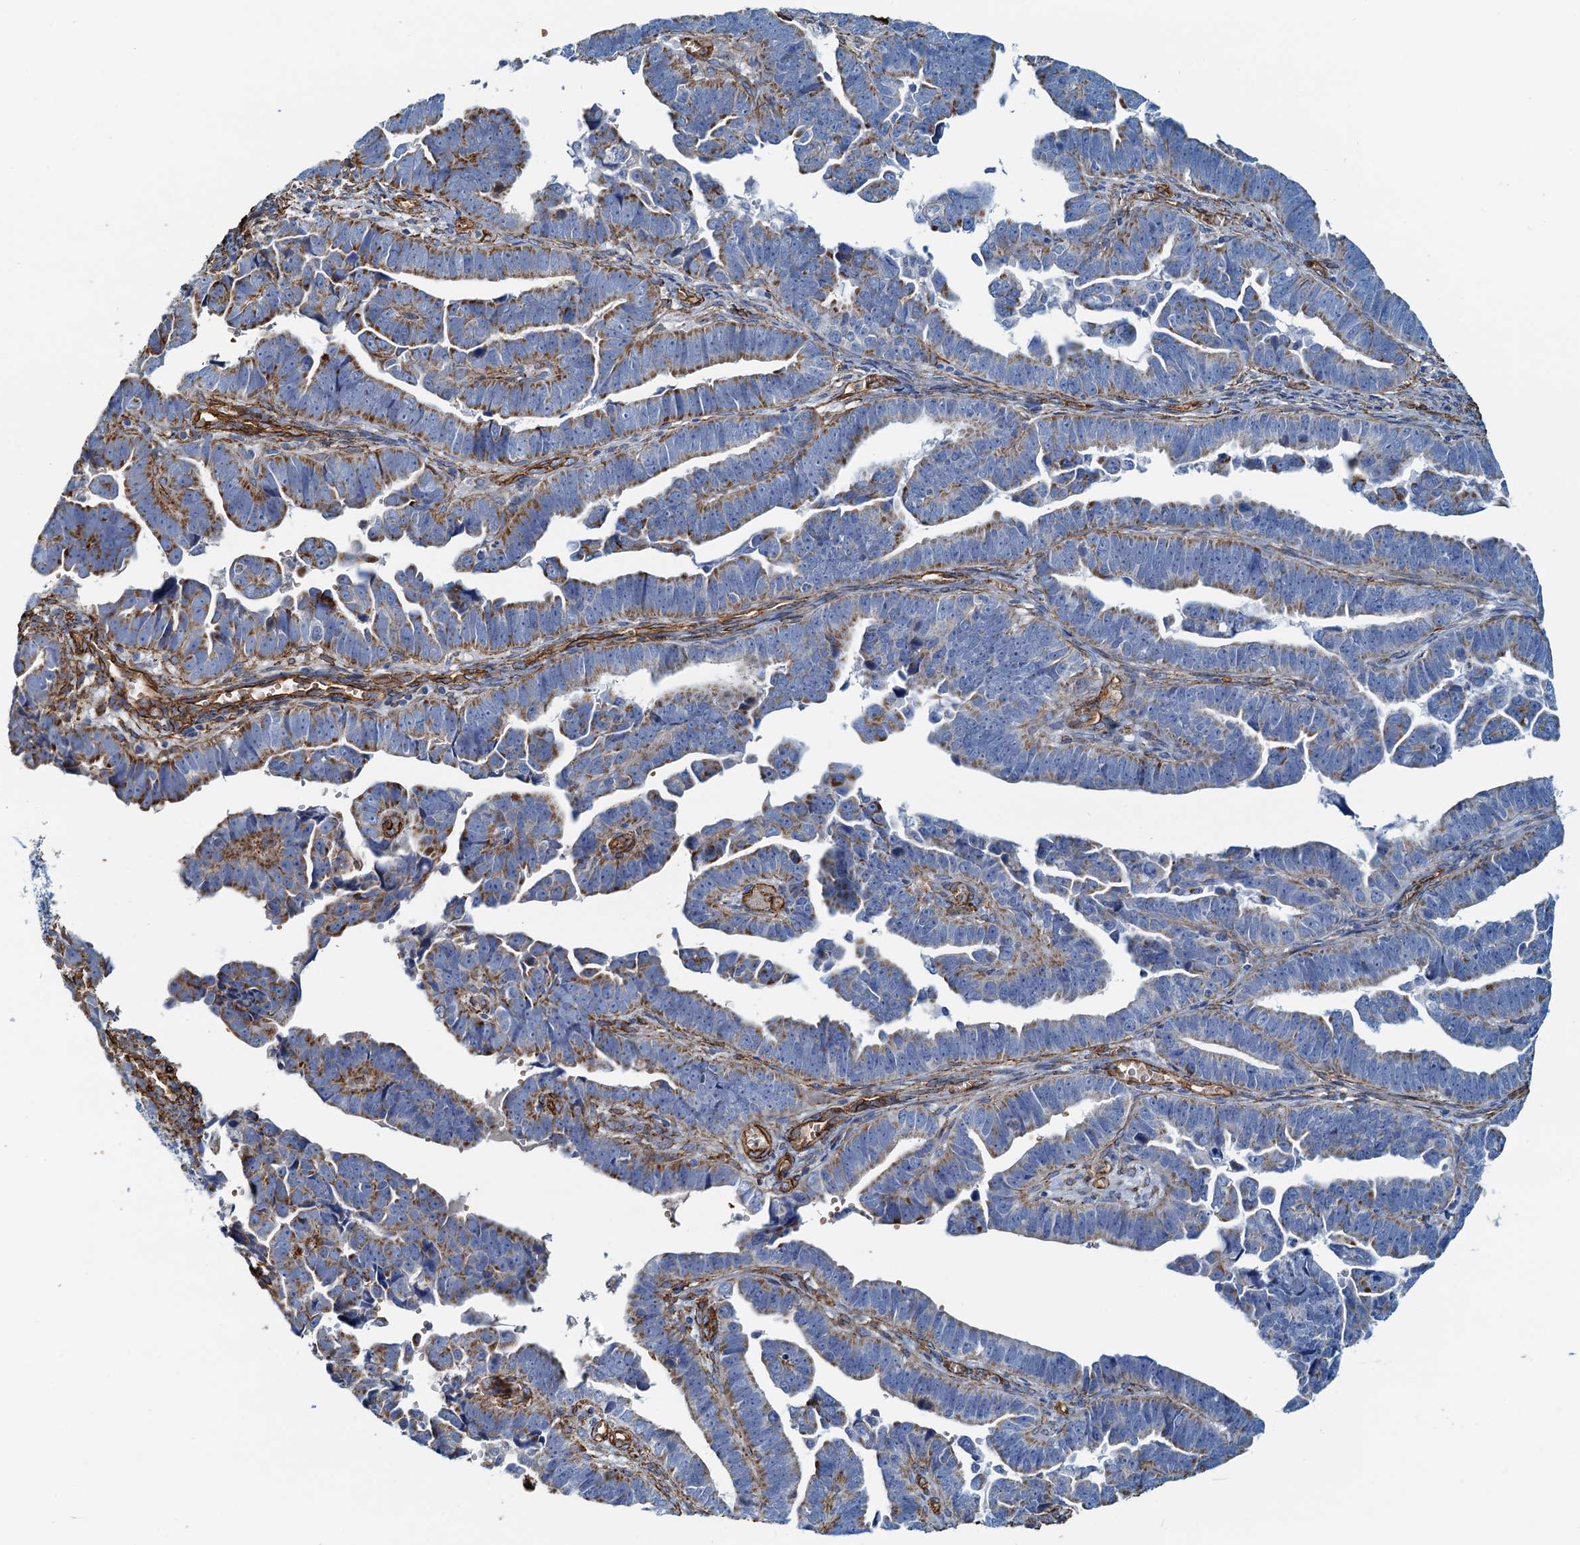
{"staining": {"intensity": "moderate", "quantity": "25%-75%", "location": "cytoplasmic/membranous"}, "tissue": "endometrial cancer", "cell_type": "Tumor cells", "image_type": "cancer", "snomed": [{"axis": "morphology", "description": "Adenocarcinoma, NOS"}, {"axis": "topography", "description": "Endometrium"}], "caption": "This photomicrograph displays IHC staining of human endometrial adenocarcinoma, with medium moderate cytoplasmic/membranous expression in approximately 25%-75% of tumor cells.", "gene": "DGKG", "patient": {"sex": "female", "age": 75}}